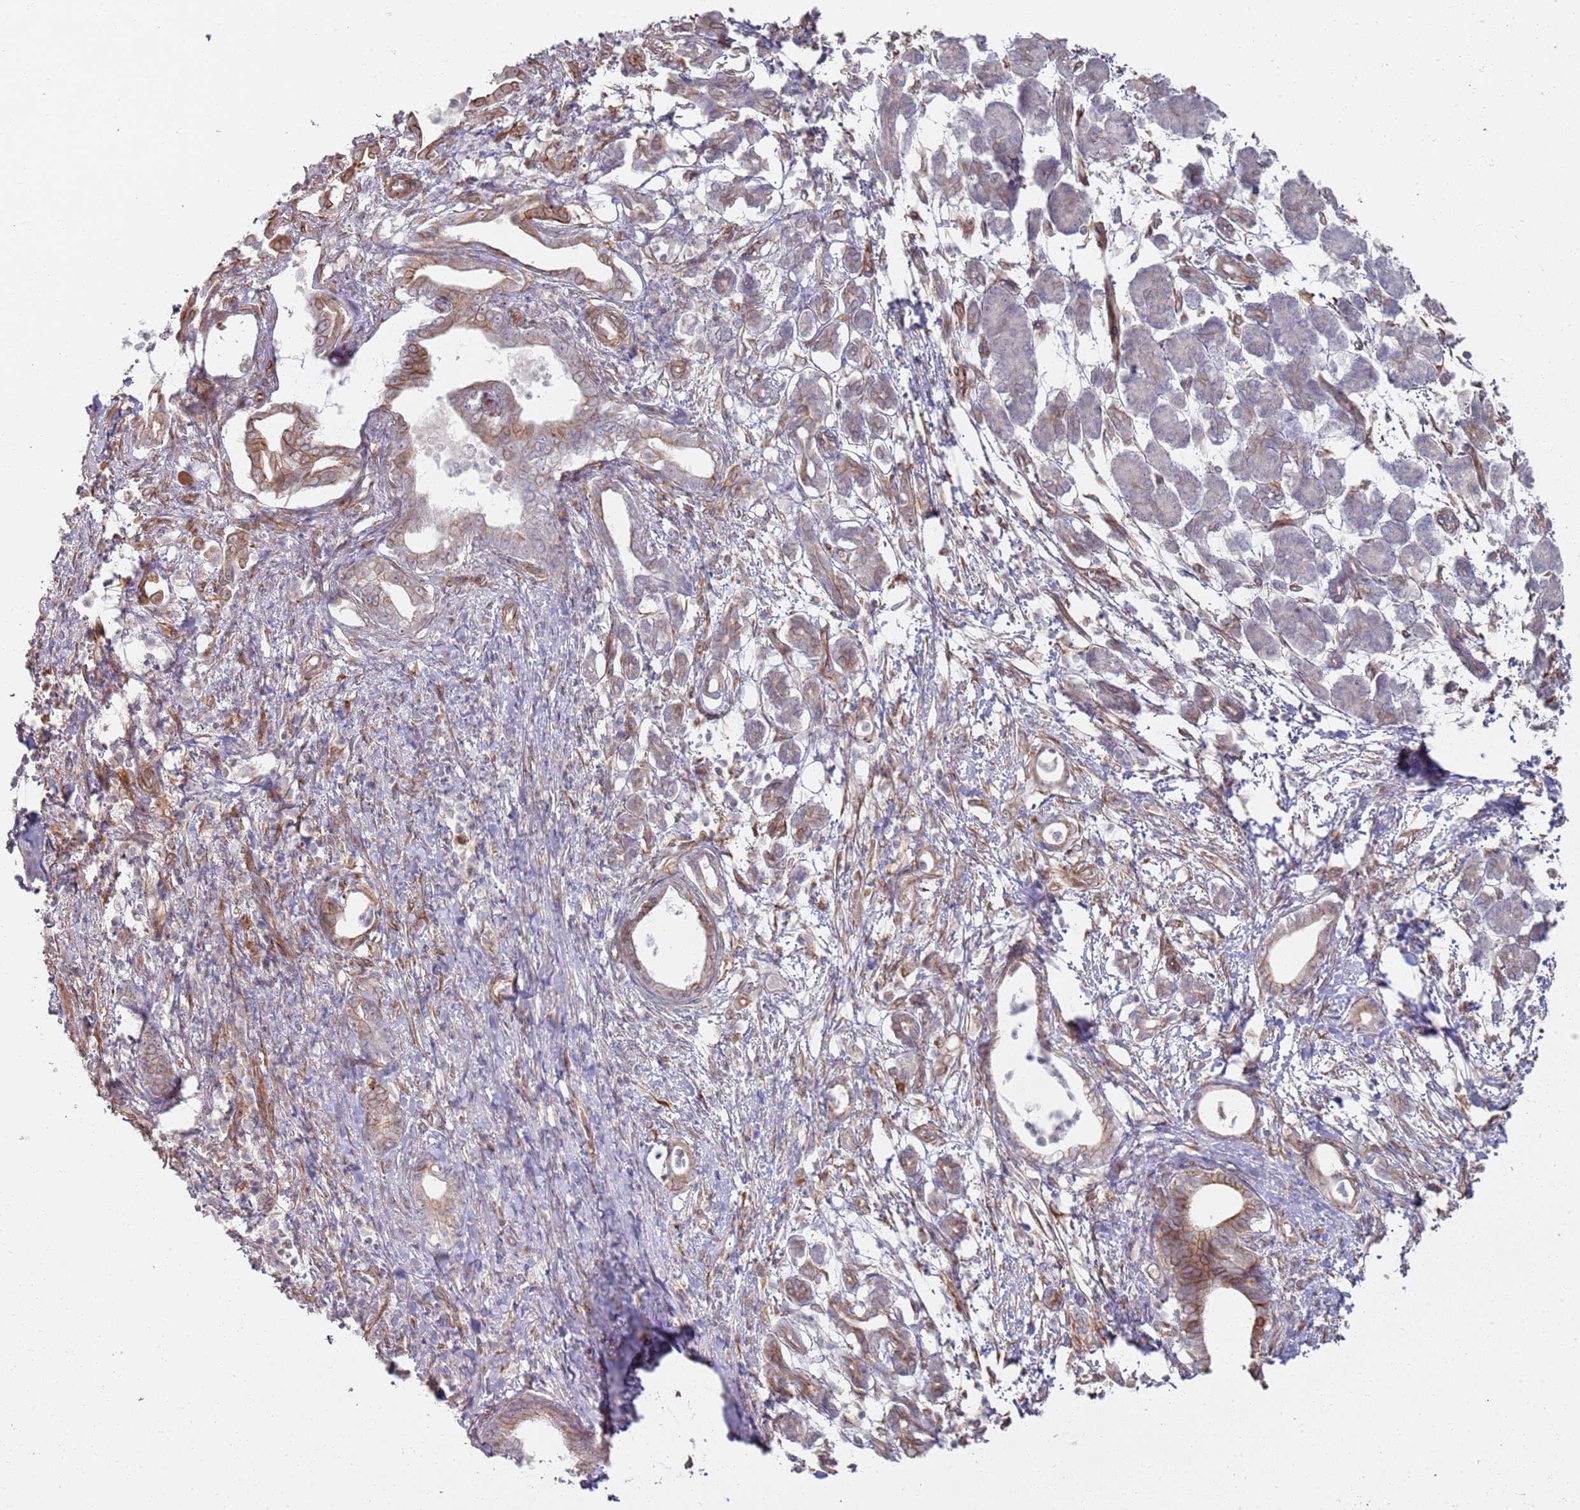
{"staining": {"intensity": "moderate", "quantity": "25%-75%", "location": "cytoplasmic/membranous"}, "tissue": "pancreatic cancer", "cell_type": "Tumor cells", "image_type": "cancer", "snomed": [{"axis": "morphology", "description": "Adenocarcinoma, NOS"}, {"axis": "topography", "description": "Pancreas"}], "caption": "Pancreatic cancer (adenocarcinoma) tissue displays moderate cytoplasmic/membranous expression in about 25%-75% of tumor cells, visualized by immunohistochemistry.", "gene": "PHF21A", "patient": {"sex": "female", "age": 55}}